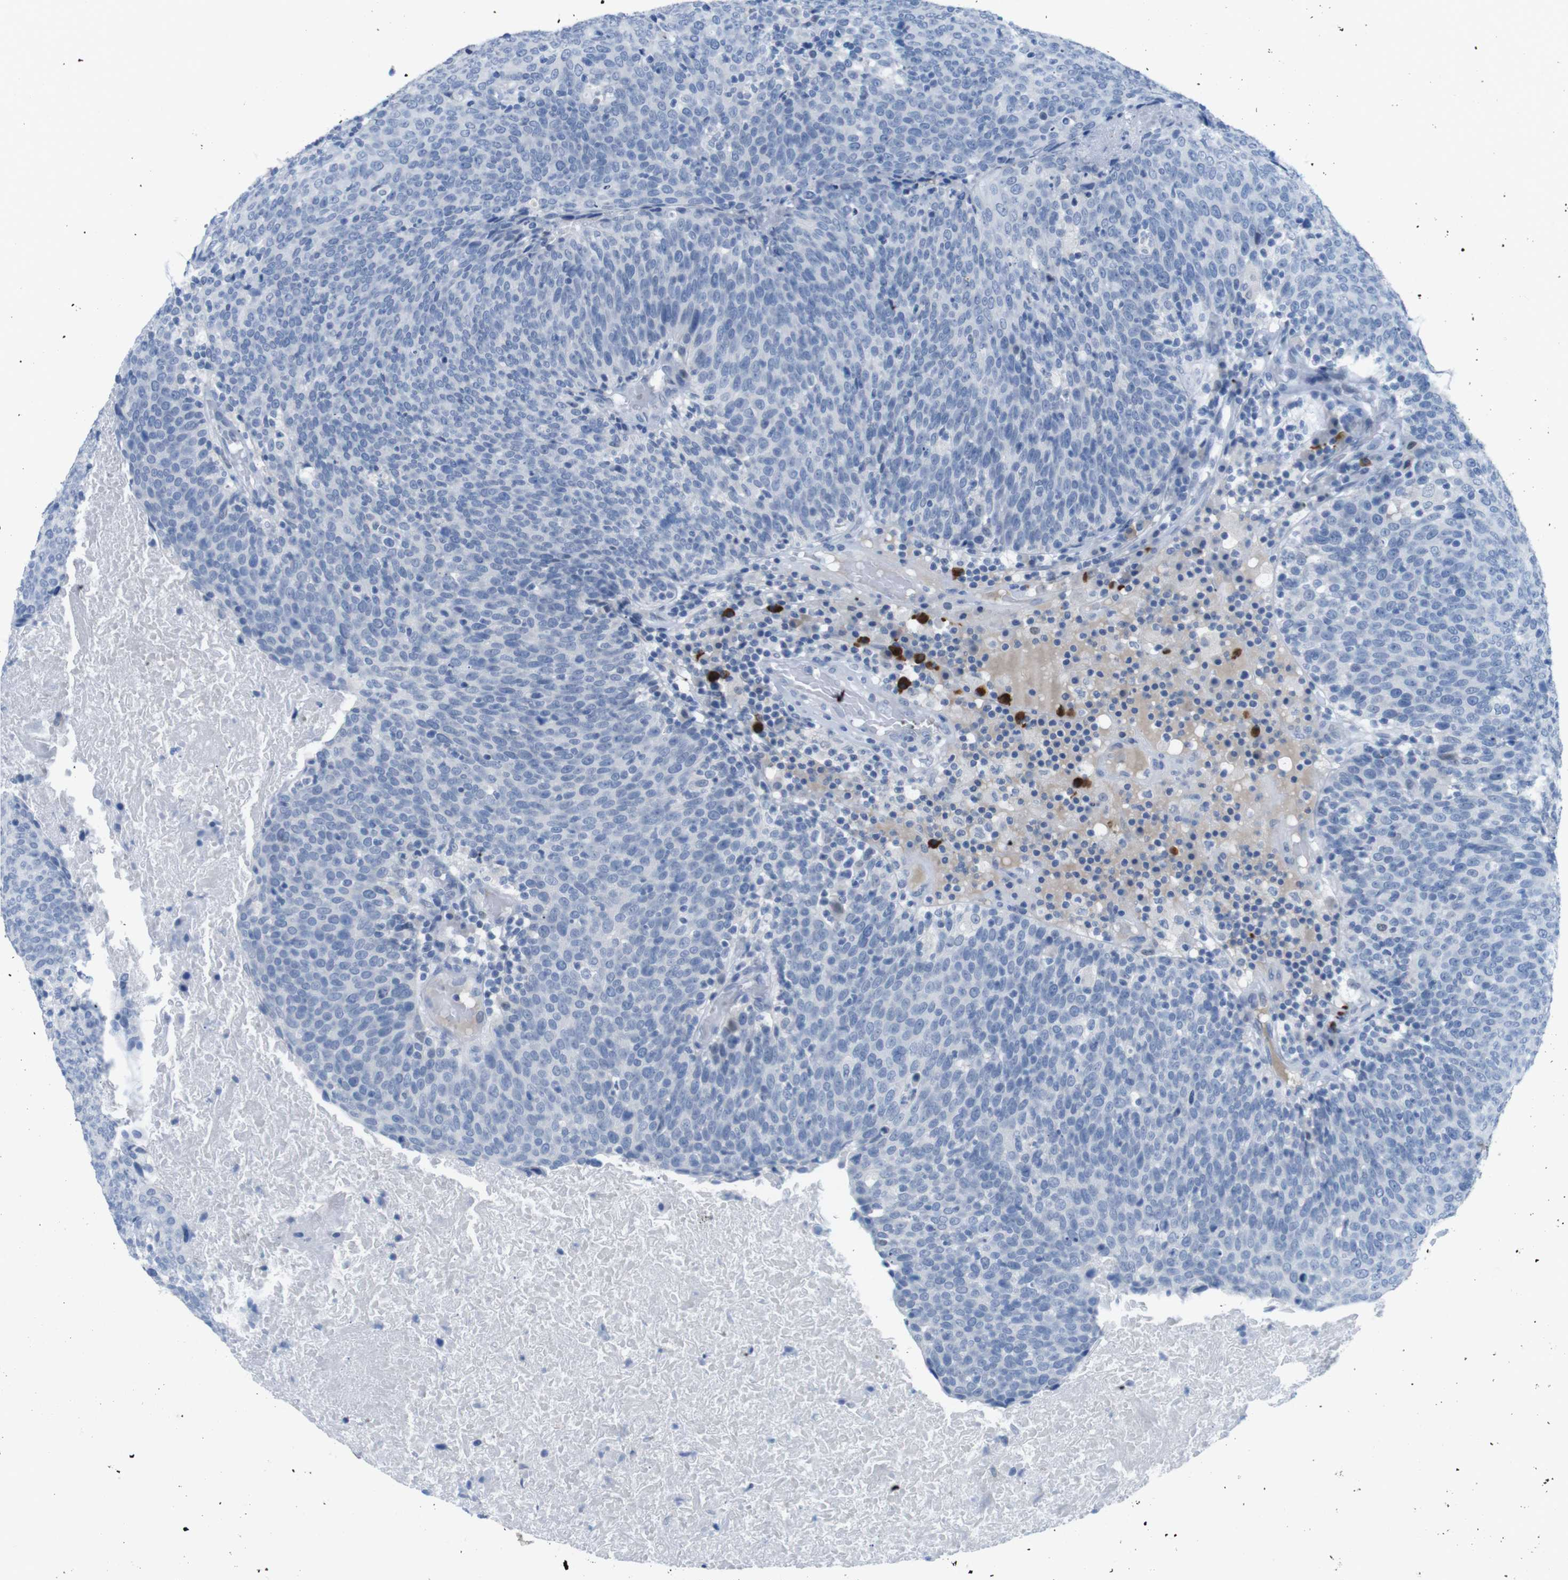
{"staining": {"intensity": "negative", "quantity": "none", "location": "none"}, "tissue": "head and neck cancer", "cell_type": "Tumor cells", "image_type": "cancer", "snomed": [{"axis": "morphology", "description": "Squamous cell carcinoma, NOS"}, {"axis": "morphology", "description": "Squamous cell carcinoma, metastatic, NOS"}, {"axis": "topography", "description": "Lymph node"}, {"axis": "topography", "description": "Head-Neck"}], "caption": "Immunohistochemistry (IHC) histopathology image of neoplastic tissue: human head and neck squamous cell carcinoma stained with DAB (3,3'-diaminobenzidine) reveals no significant protein staining in tumor cells. (Stains: DAB (3,3'-diaminobenzidine) immunohistochemistry (IHC) with hematoxylin counter stain, Microscopy: brightfield microscopy at high magnification).", "gene": "OPN1SW", "patient": {"sex": "male", "age": 62}}